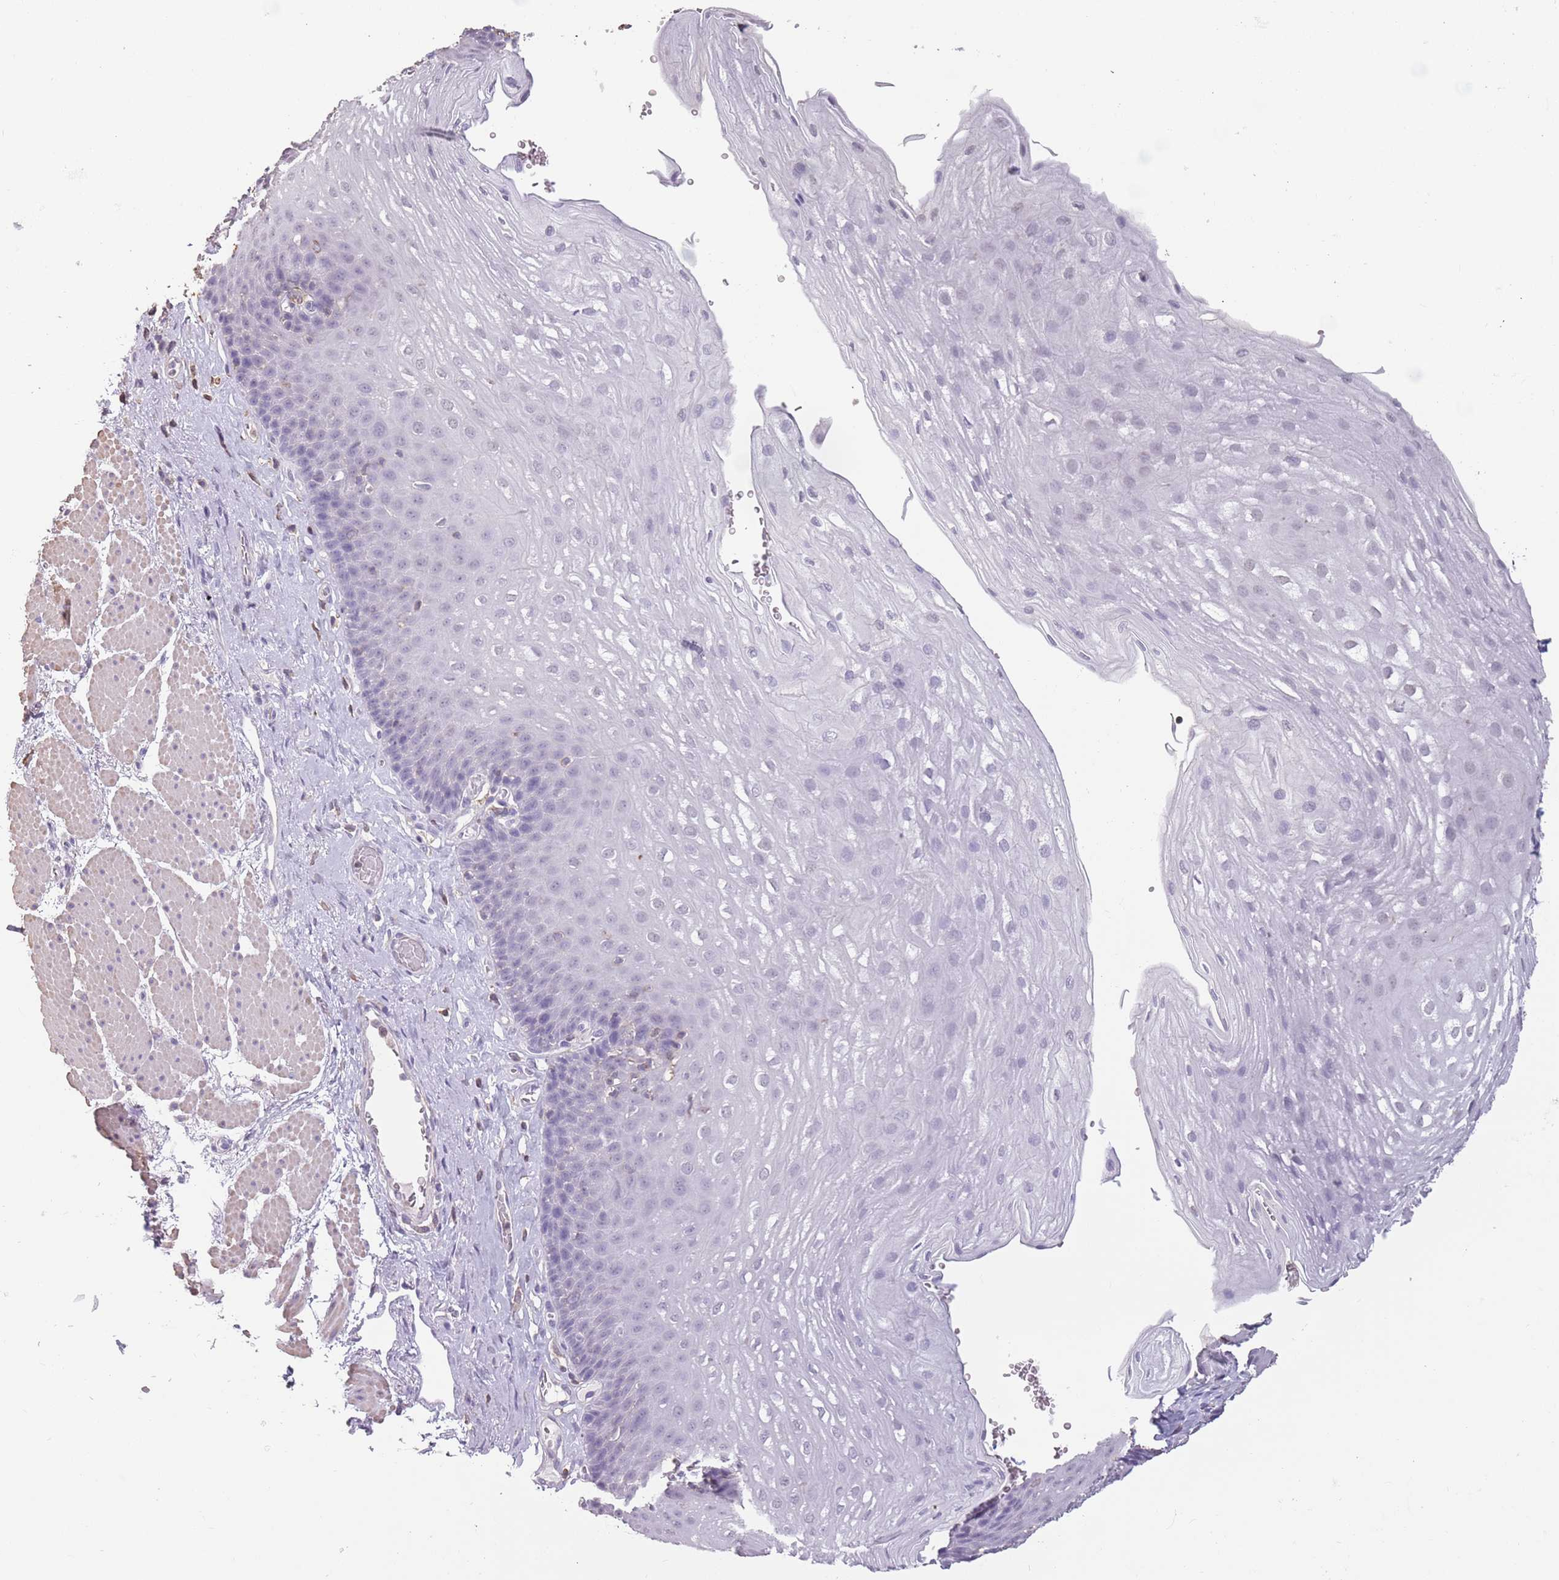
{"staining": {"intensity": "negative", "quantity": "none", "location": "none"}, "tissue": "esophagus", "cell_type": "Squamous epithelial cells", "image_type": "normal", "snomed": [{"axis": "morphology", "description": "Normal tissue, NOS"}, {"axis": "topography", "description": "Esophagus"}], "caption": "IHC micrograph of benign esophagus: esophagus stained with DAB shows no significant protein positivity in squamous epithelial cells. (DAB IHC with hematoxylin counter stain).", "gene": "SUN5", "patient": {"sex": "female", "age": 66}}